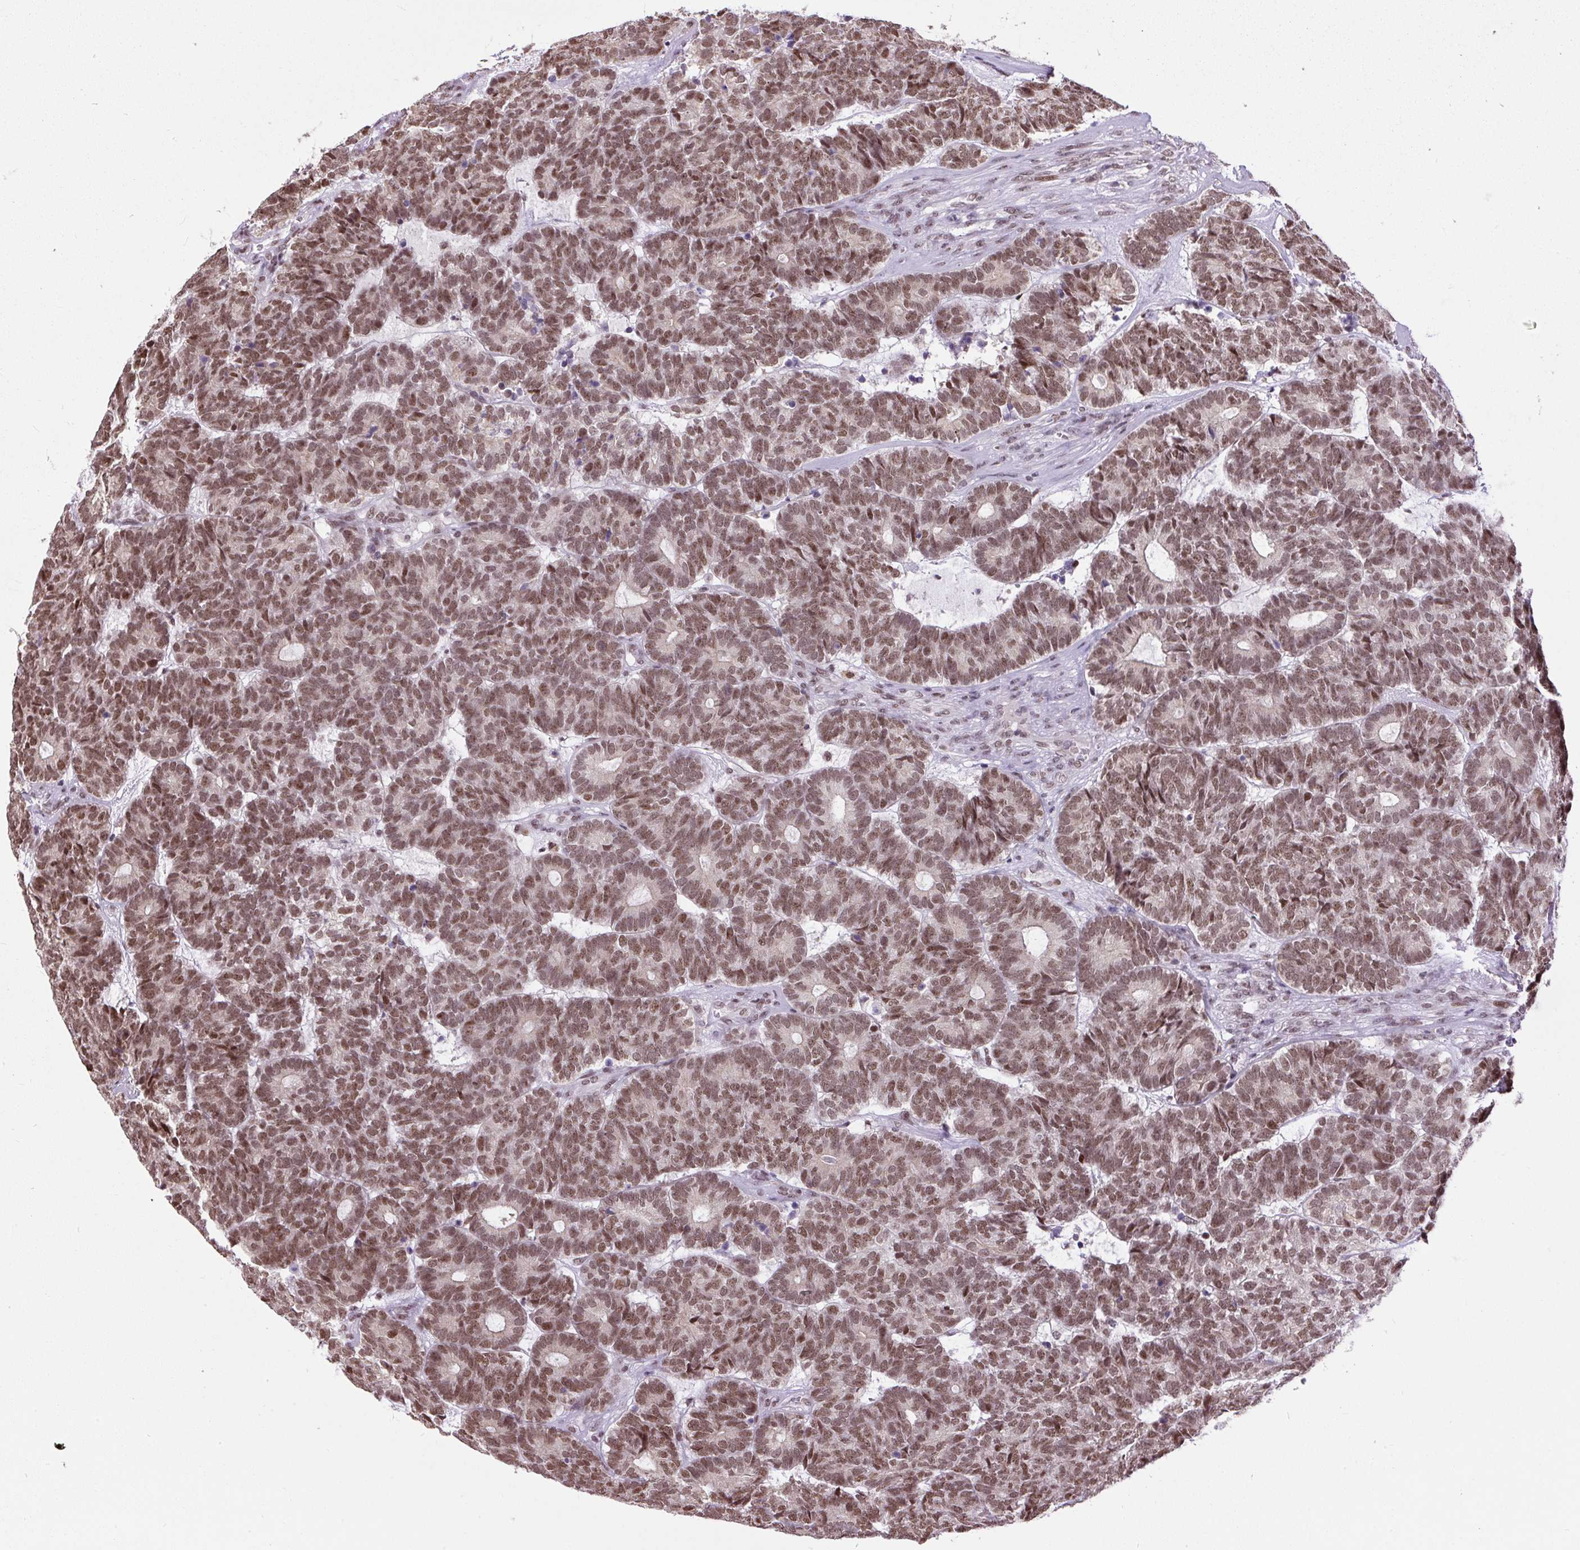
{"staining": {"intensity": "moderate", "quantity": ">75%", "location": "nuclear"}, "tissue": "head and neck cancer", "cell_type": "Tumor cells", "image_type": "cancer", "snomed": [{"axis": "morphology", "description": "Adenocarcinoma, NOS"}, {"axis": "topography", "description": "Head-Neck"}], "caption": "Brown immunohistochemical staining in adenocarcinoma (head and neck) reveals moderate nuclear expression in about >75% of tumor cells.", "gene": "ZNF672", "patient": {"sex": "female", "age": 81}}